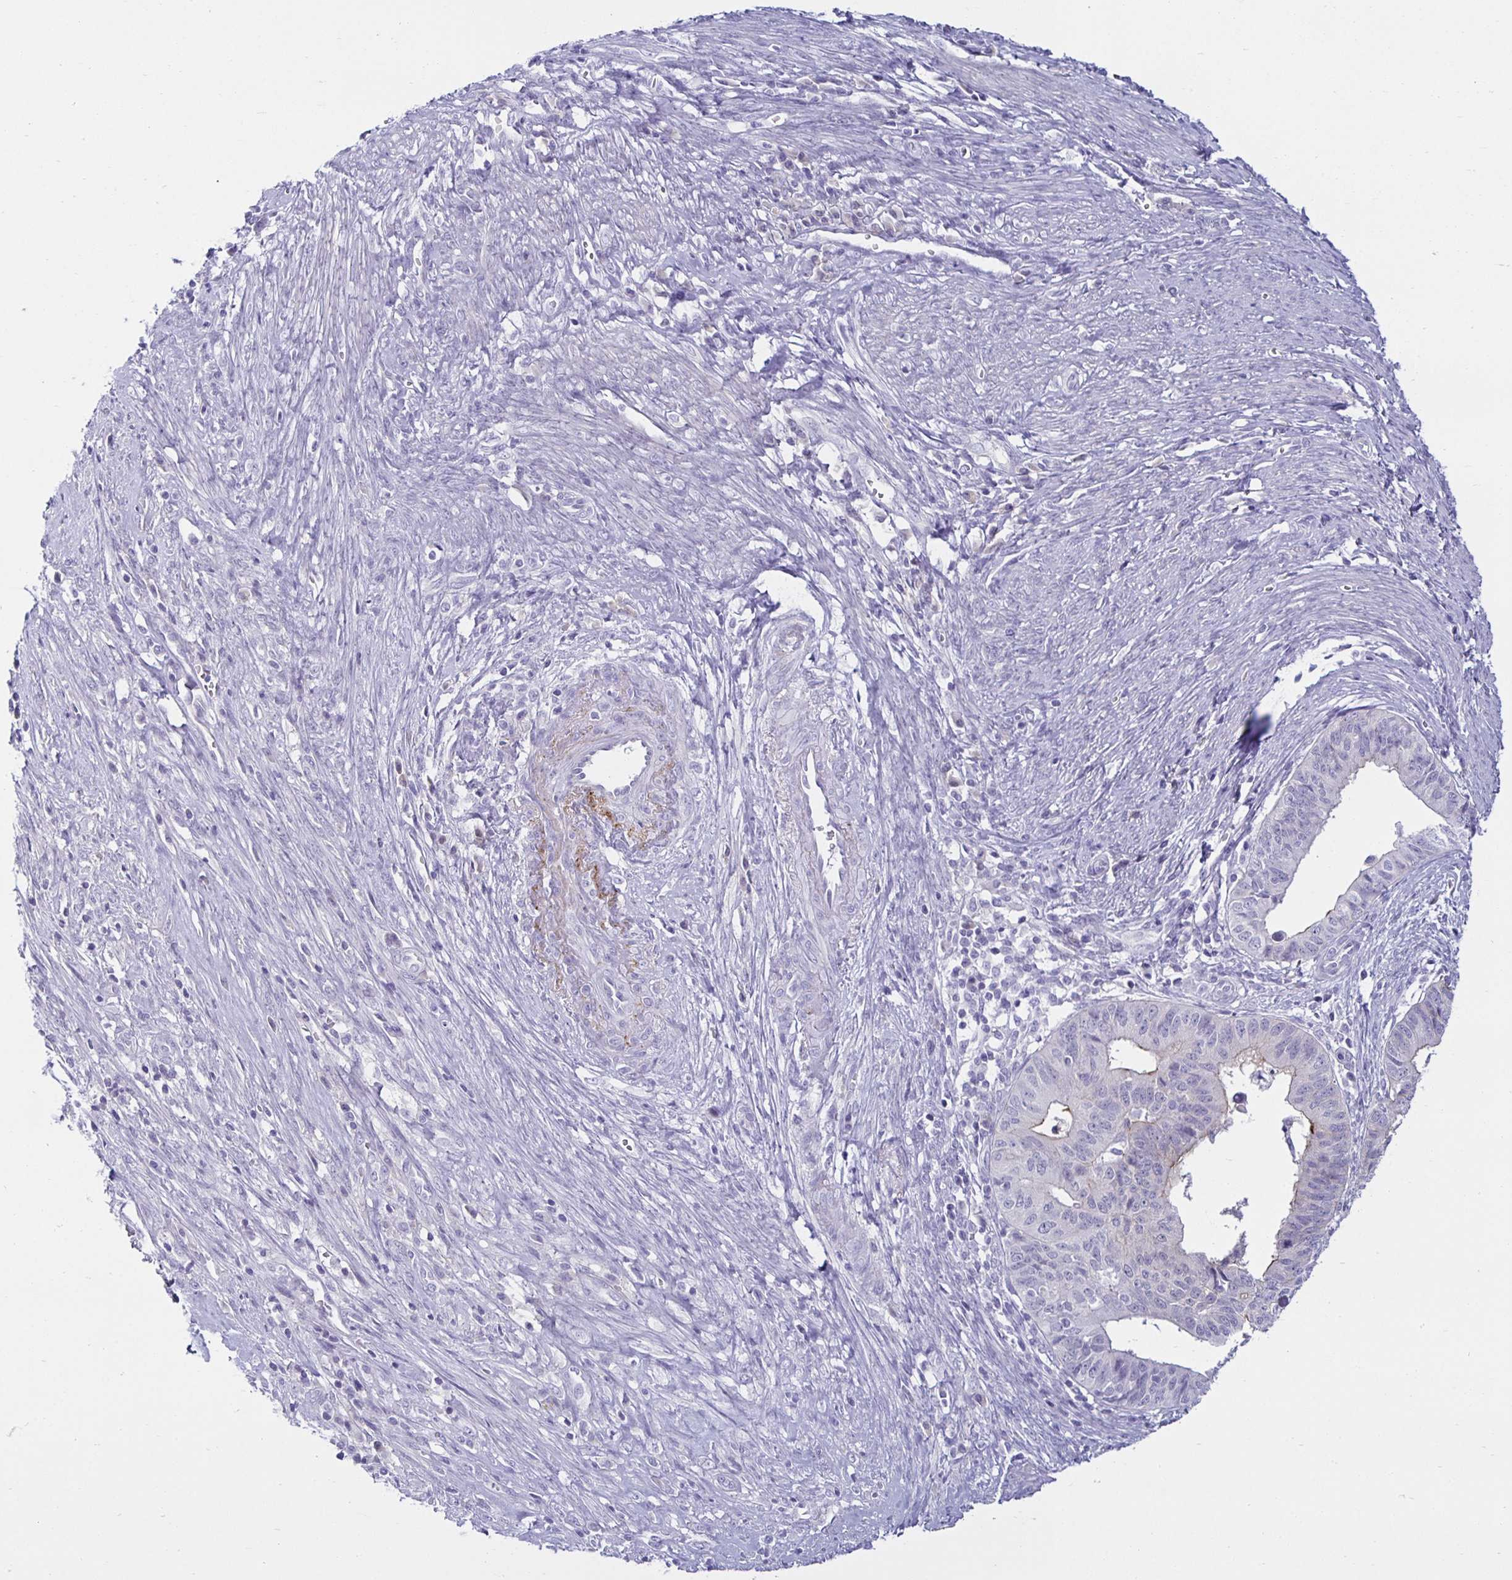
{"staining": {"intensity": "moderate", "quantity": "25%-75%", "location": "cytoplasmic/membranous"}, "tissue": "endometrial cancer", "cell_type": "Tumor cells", "image_type": "cancer", "snomed": [{"axis": "morphology", "description": "Adenocarcinoma, NOS"}, {"axis": "topography", "description": "Endometrium"}], "caption": "Endometrial adenocarcinoma was stained to show a protein in brown. There is medium levels of moderate cytoplasmic/membranous positivity in about 25%-75% of tumor cells.", "gene": "MON2", "patient": {"sex": "female", "age": 65}}